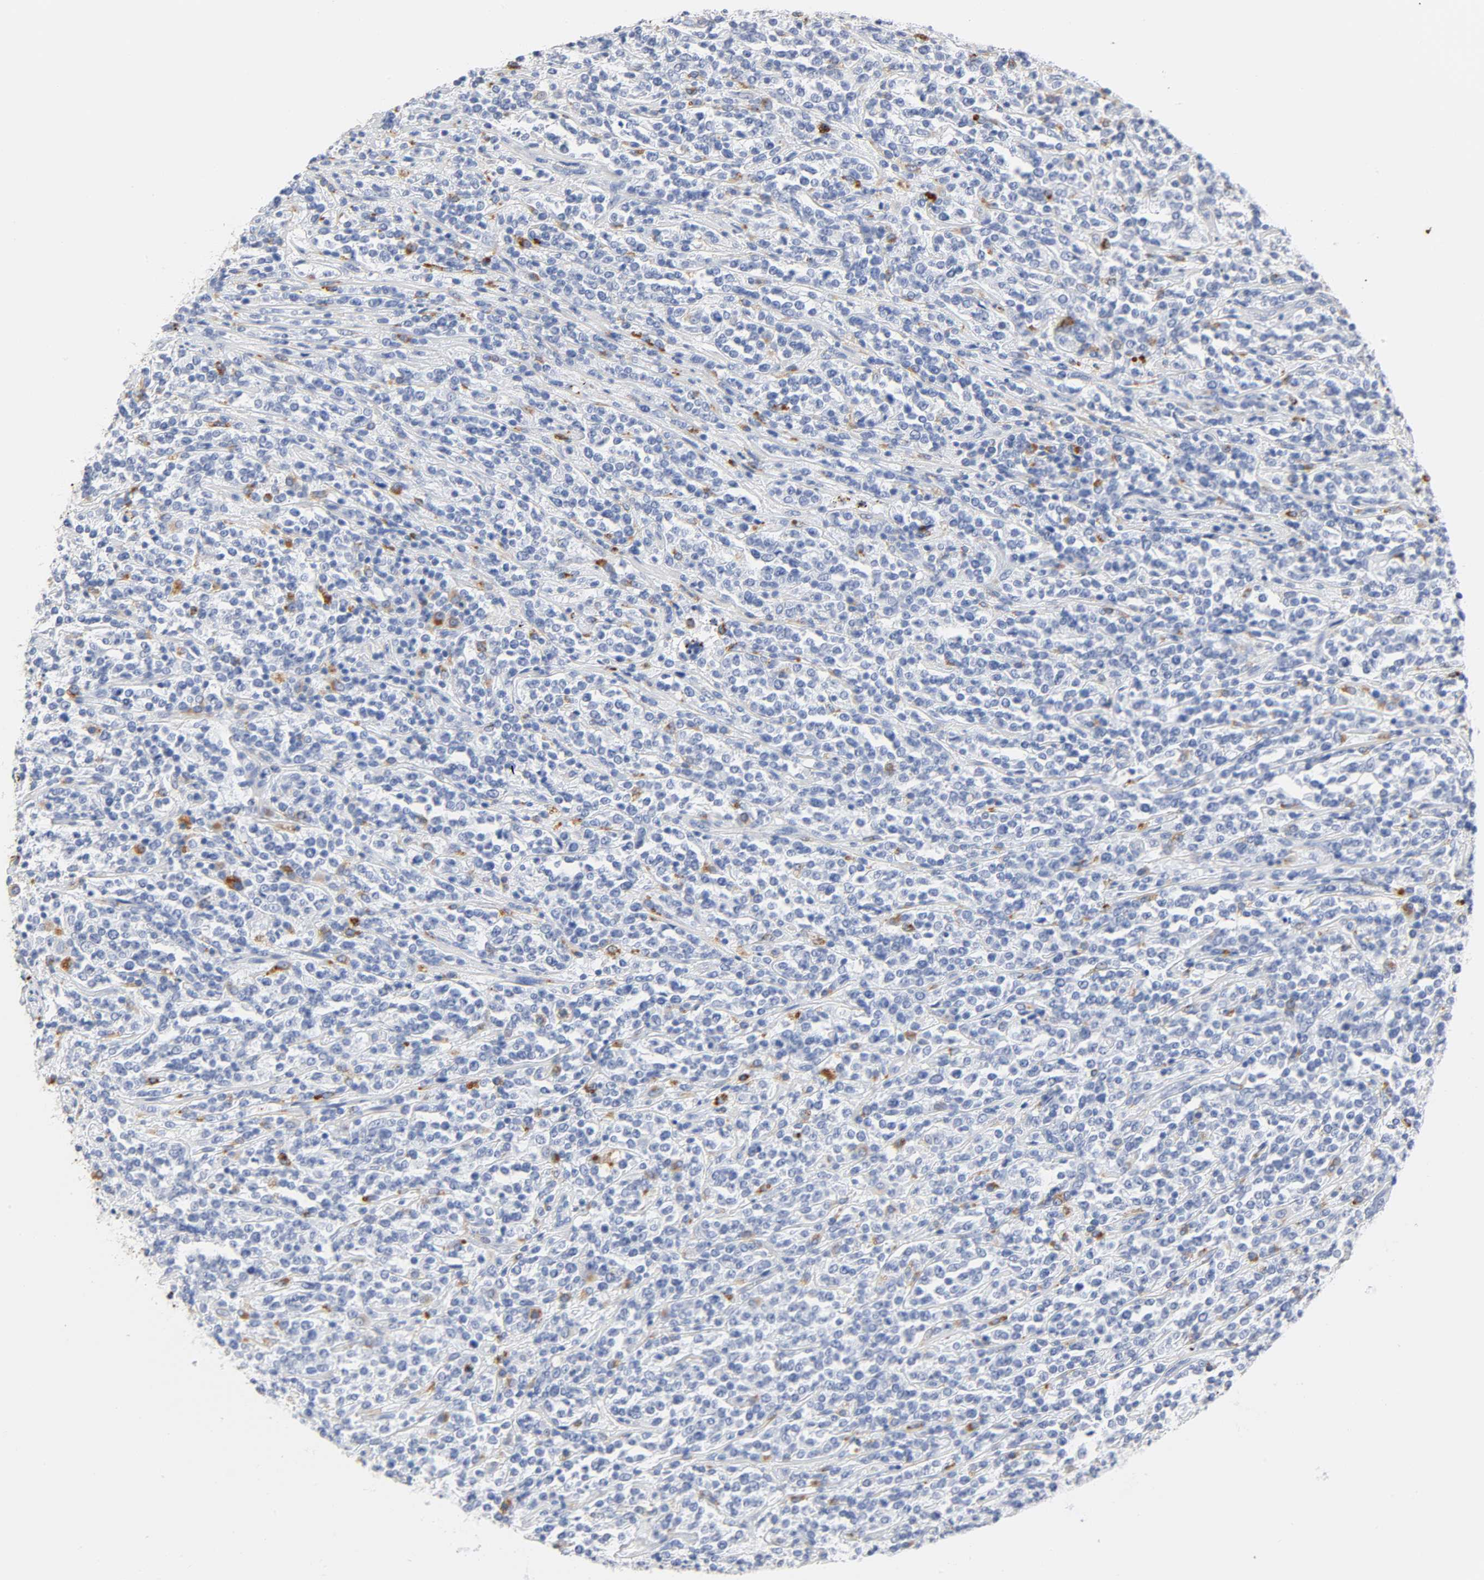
{"staining": {"intensity": "weak", "quantity": "<25%", "location": "cytoplasmic/membranous"}, "tissue": "lymphoma", "cell_type": "Tumor cells", "image_type": "cancer", "snomed": [{"axis": "morphology", "description": "Malignant lymphoma, non-Hodgkin's type, High grade"}, {"axis": "topography", "description": "Soft tissue"}], "caption": "The photomicrograph shows no staining of tumor cells in malignant lymphoma, non-Hodgkin's type (high-grade). (DAB immunohistochemistry (IHC) visualized using brightfield microscopy, high magnification).", "gene": "PLP1", "patient": {"sex": "male", "age": 18}}